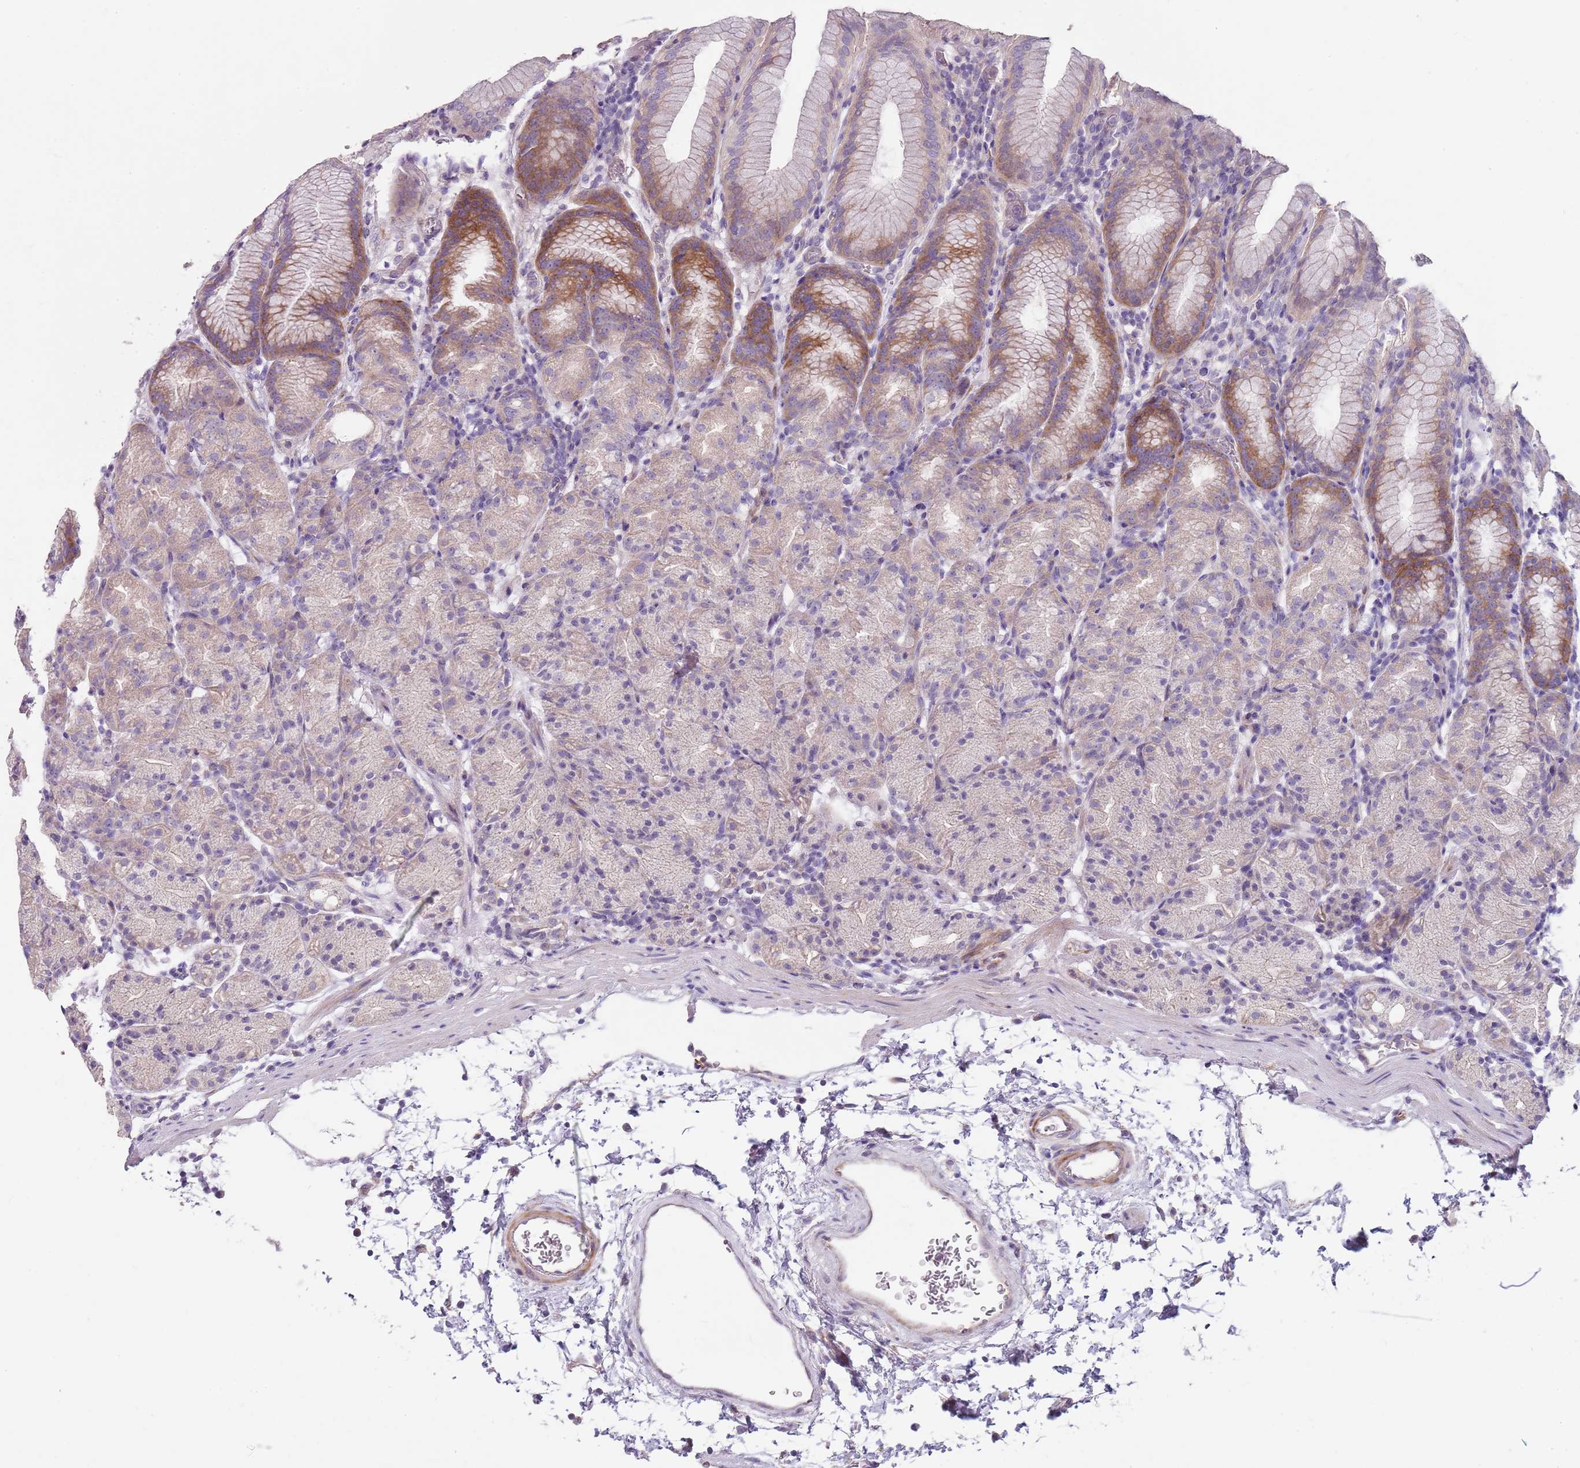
{"staining": {"intensity": "moderate", "quantity": "25%-75%", "location": "cytoplasmic/membranous"}, "tissue": "stomach", "cell_type": "Glandular cells", "image_type": "normal", "snomed": [{"axis": "morphology", "description": "Normal tissue, NOS"}, {"axis": "topography", "description": "Stomach, upper"}], "caption": "A brown stain labels moderate cytoplasmic/membranous staining of a protein in glandular cells of unremarkable human stomach.", "gene": "ZNF583", "patient": {"sex": "male", "age": 48}}